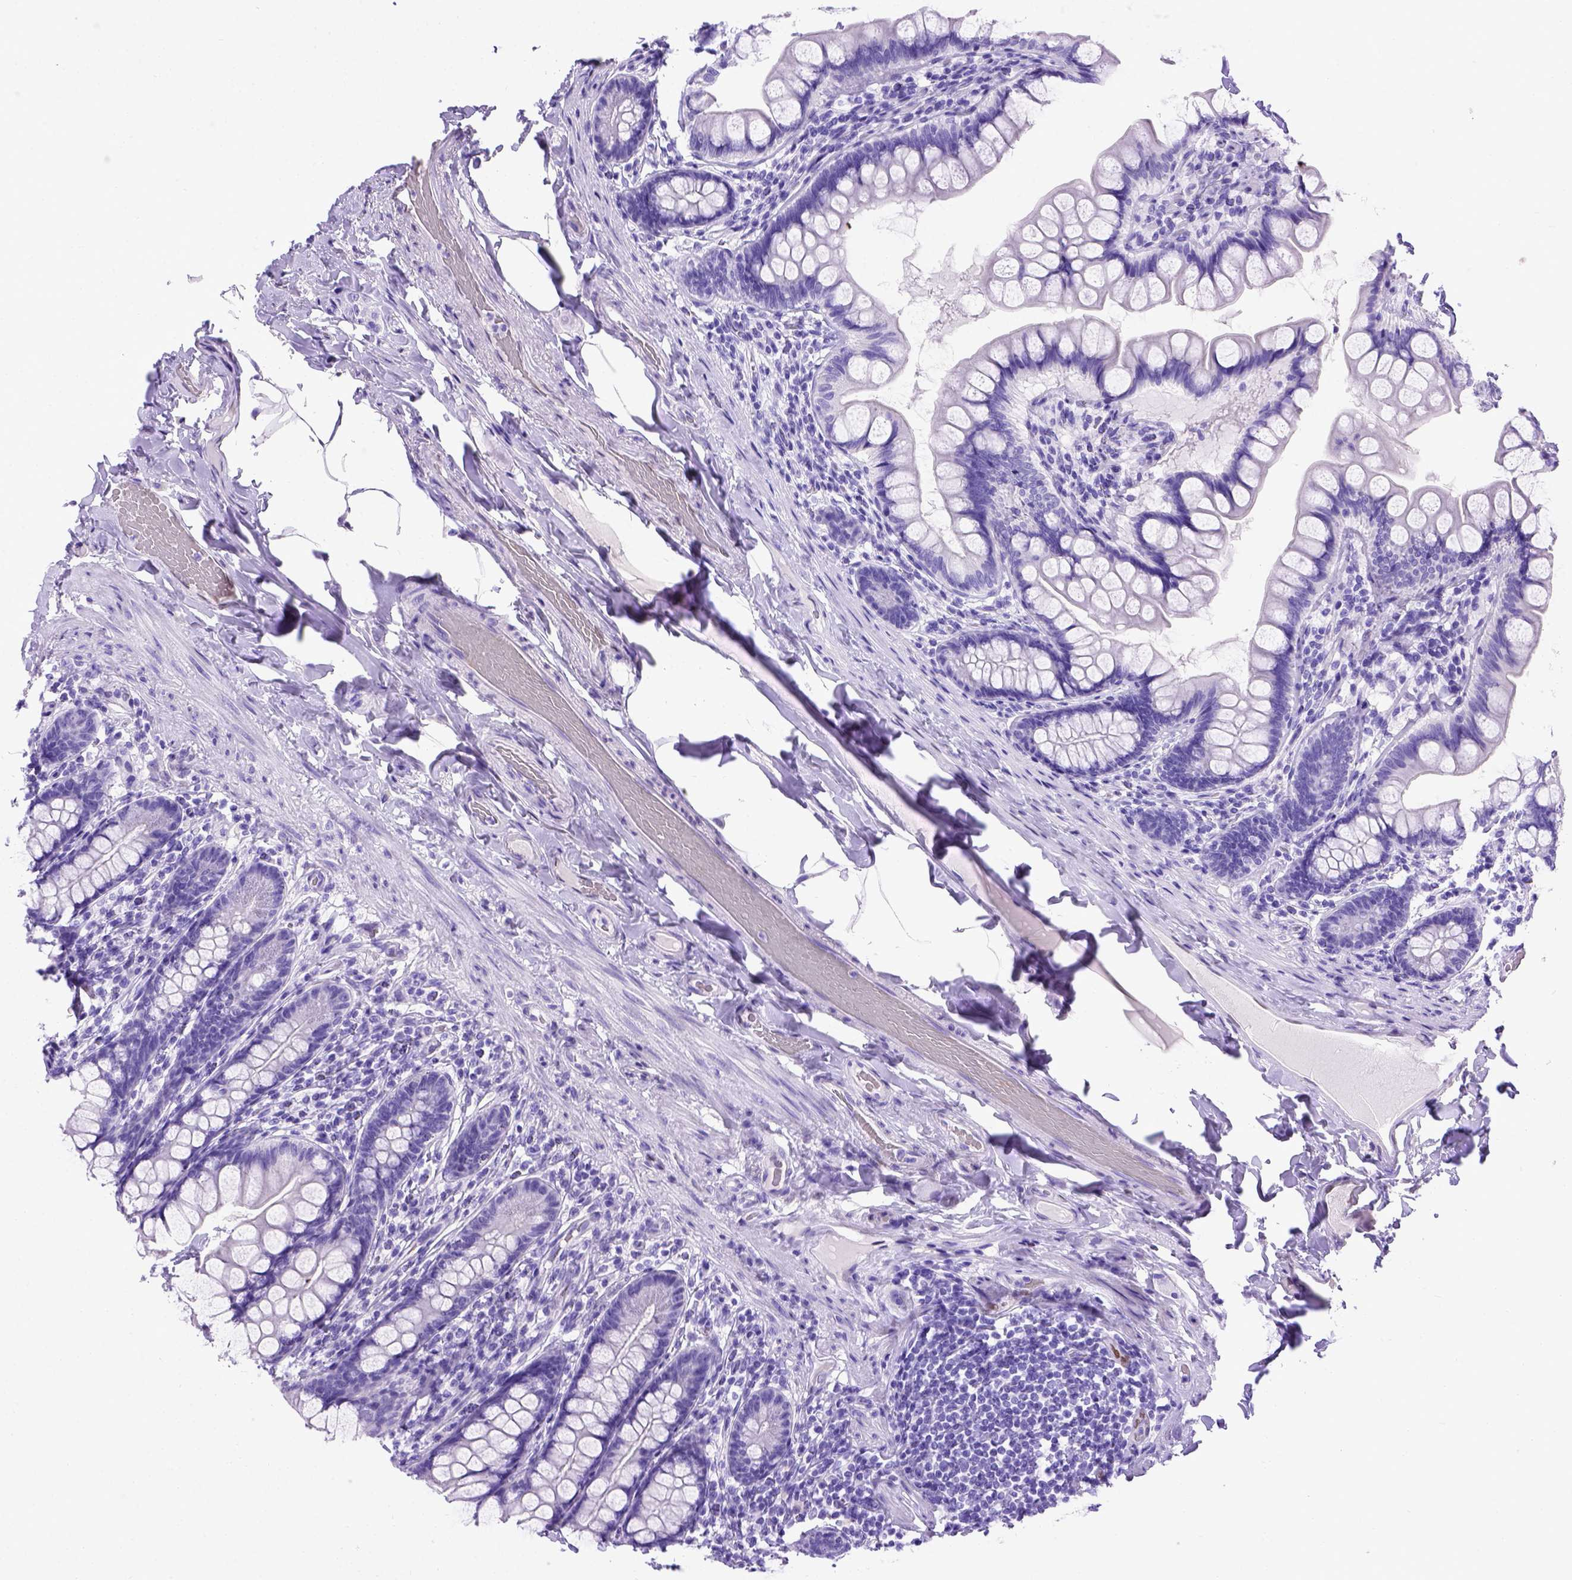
{"staining": {"intensity": "negative", "quantity": "none", "location": "none"}, "tissue": "small intestine", "cell_type": "Glandular cells", "image_type": "normal", "snomed": [{"axis": "morphology", "description": "Normal tissue, NOS"}, {"axis": "topography", "description": "Small intestine"}], "caption": "IHC micrograph of normal small intestine stained for a protein (brown), which shows no expression in glandular cells.", "gene": "MEOX2", "patient": {"sex": "male", "age": 70}}